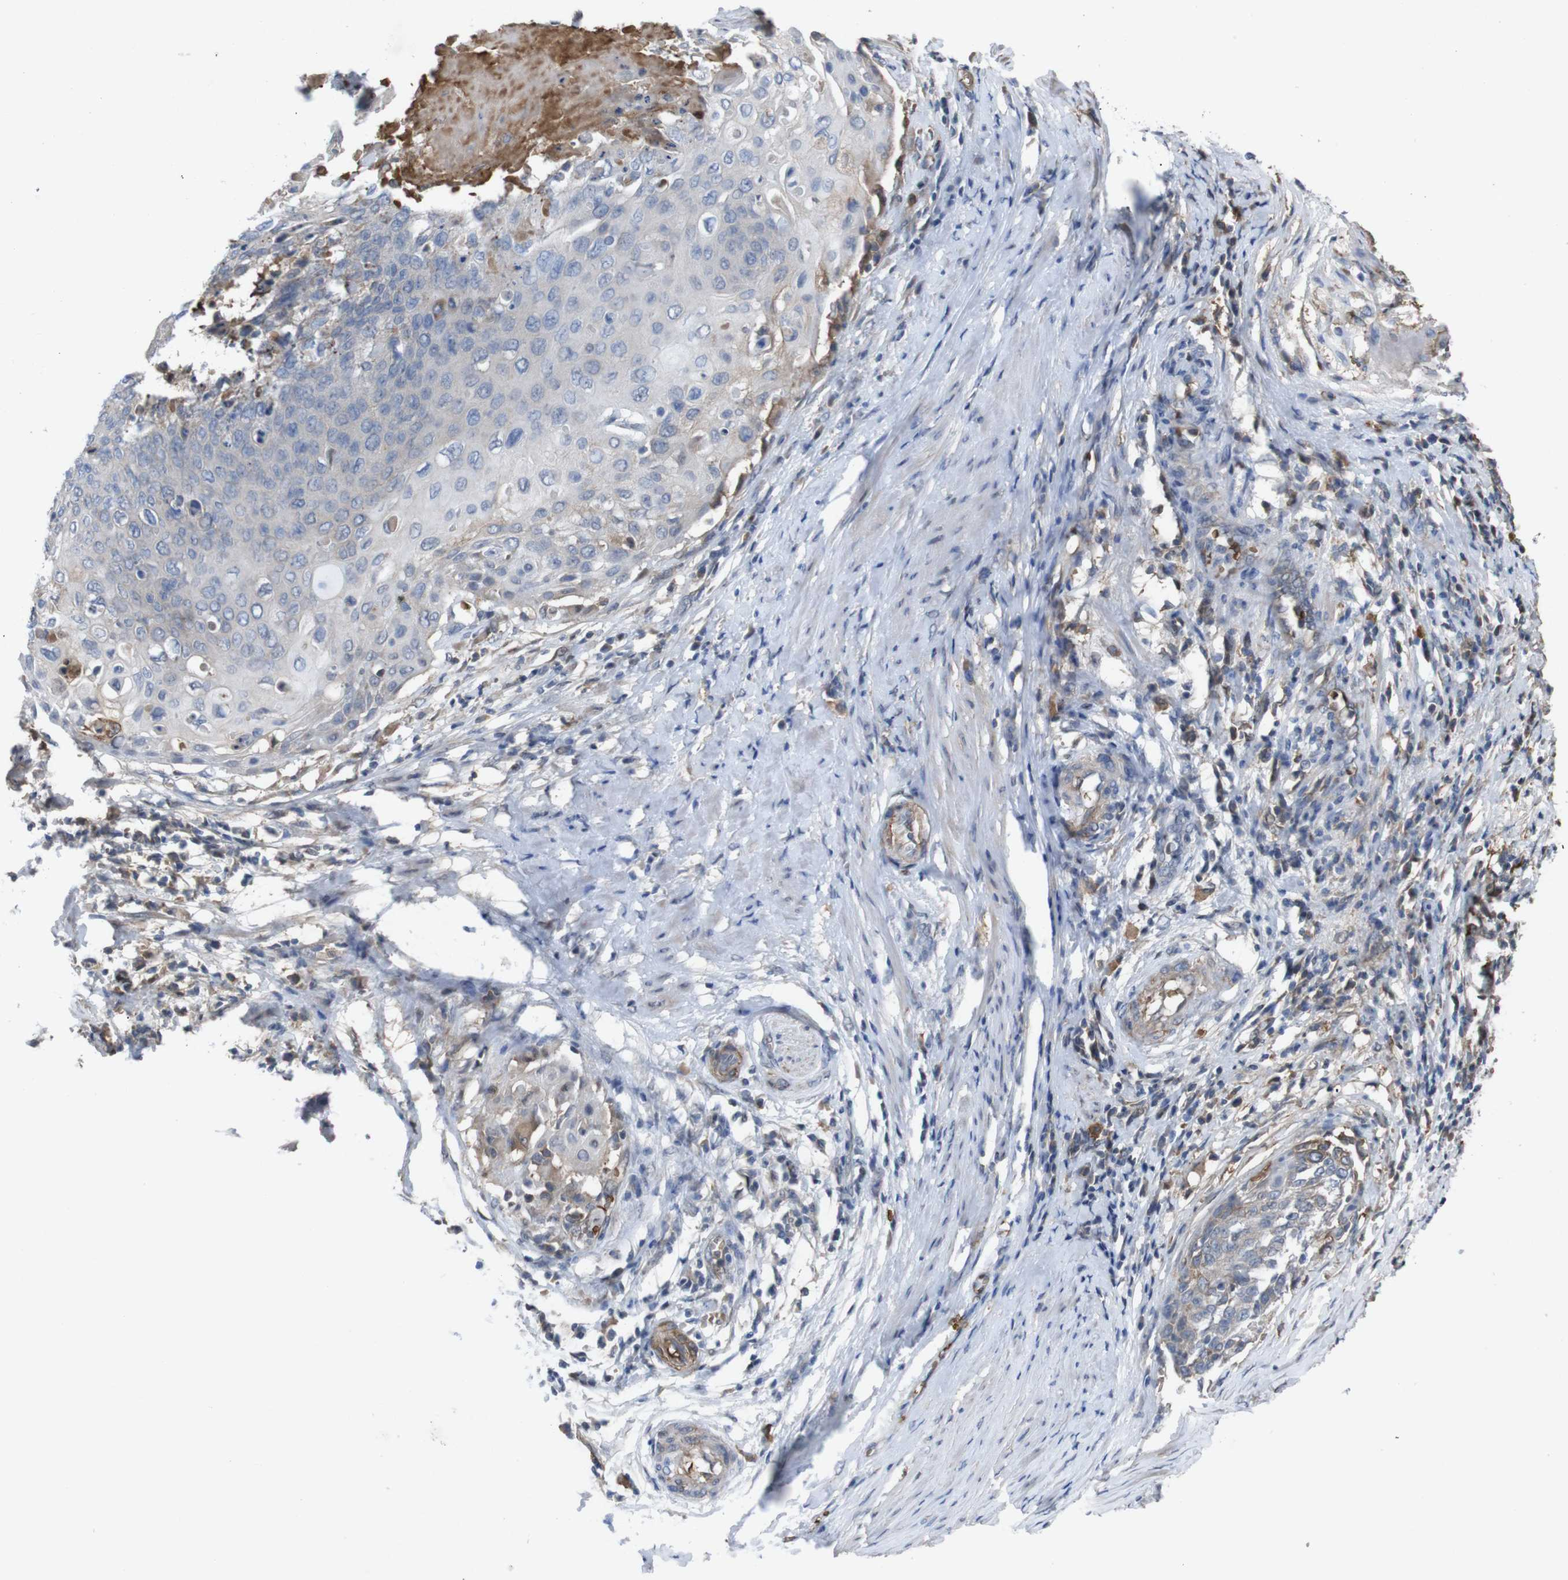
{"staining": {"intensity": "moderate", "quantity": "<25%", "location": "cytoplasmic/membranous"}, "tissue": "cervical cancer", "cell_type": "Tumor cells", "image_type": "cancer", "snomed": [{"axis": "morphology", "description": "Squamous cell carcinoma, NOS"}, {"axis": "topography", "description": "Cervix"}], "caption": "Protein expression analysis of cervical squamous cell carcinoma reveals moderate cytoplasmic/membranous positivity in about <25% of tumor cells. (DAB IHC with brightfield microscopy, high magnification).", "gene": "SPTB", "patient": {"sex": "female", "age": 39}}